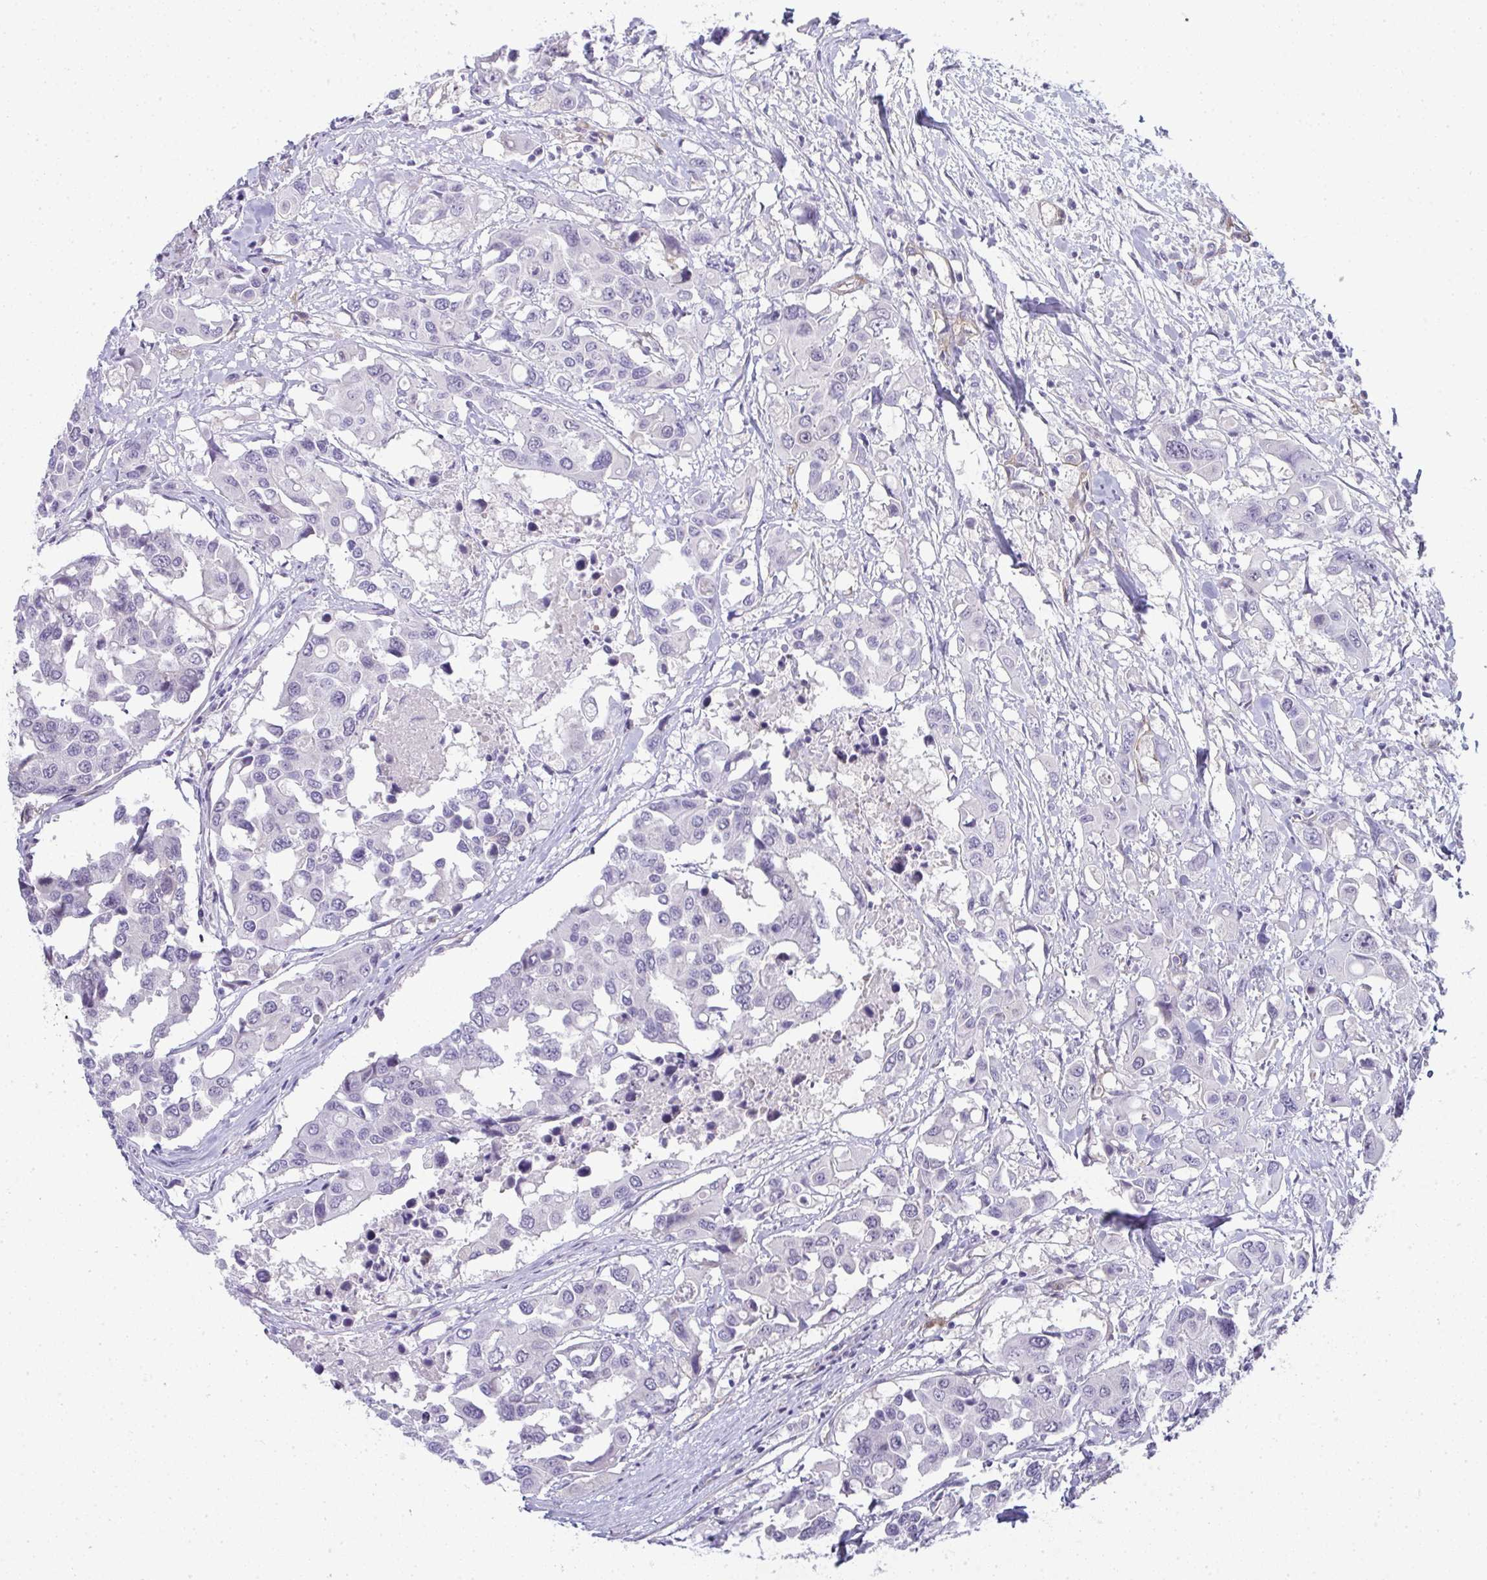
{"staining": {"intensity": "negative", "quantity": "none", "location": "none"}, "tissue": "colorectal cancer", "cell_type": "Tumor cells", "image_type": "cancer", "snomed": [{"axis": "morphology", "description": "Adenocarcinoma, NOS"}, {"axis": "topography", "description": "Colon"}], "caption": "Immunohistochemical staining of adenocarcinoma (colorectal) demonstrates no significant positivity in tumor cells. (Immunohistochemistry (ihc), brightfield microscopy, high magnification).", "gene": "UBE2S", "patient": {"sex": "male", "age": 77}}